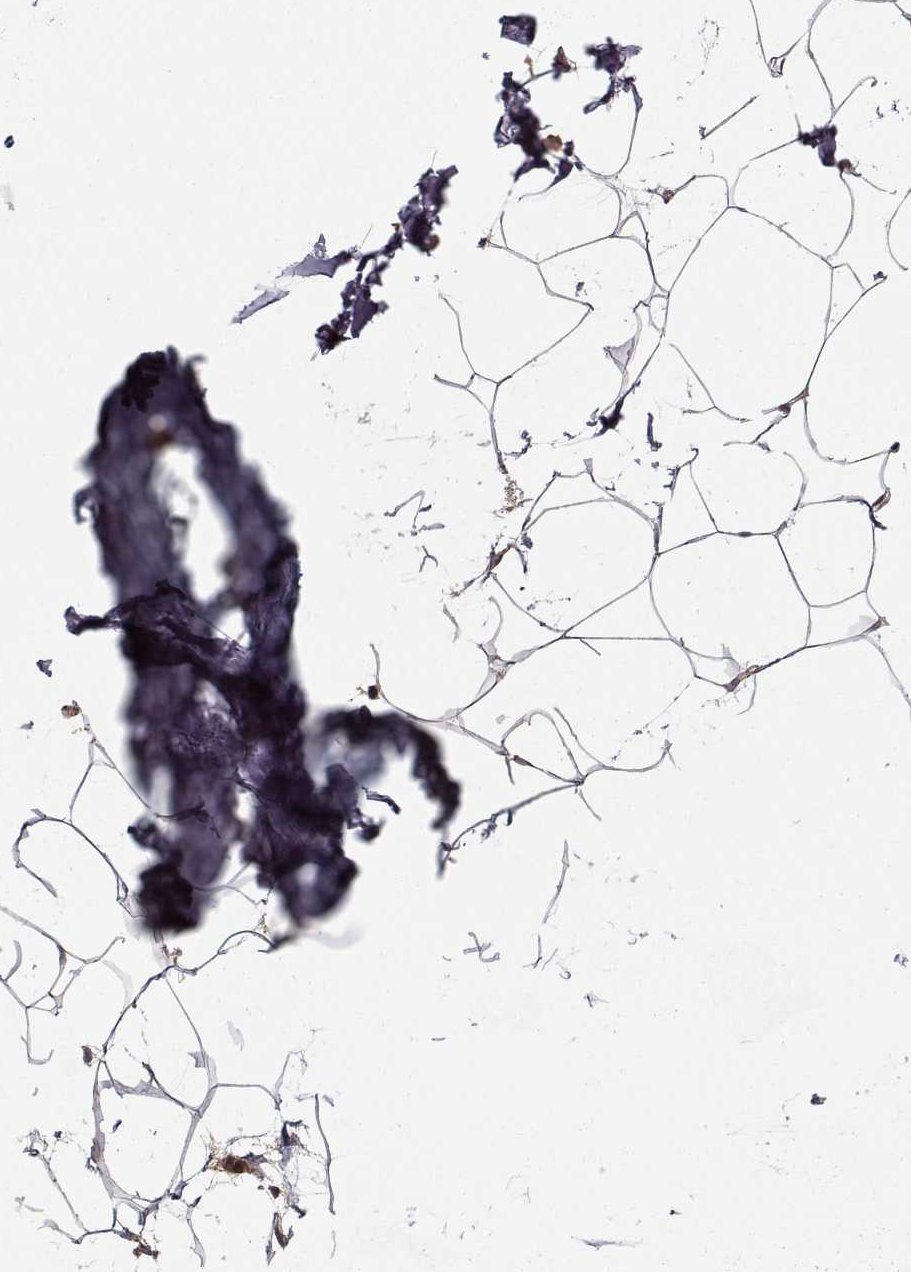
{"staining": {"intensity": "negative", "quantity": "none", "location": "none"}, "tissue": "breast", "cell_type": "Adipocytes", "image_type": "normal", "snomed": [{"axis": "morphology", "description": "Normal tissue, NOS"}, {"axis": "topography", "description": "Breast"}], "caption": "This is an immunohistochemistry photomicrograph of benign breast. There is no expression in adipocytes.", "gene": "PPP1R12A", "patient": {"sex": "female", "age": 32}}